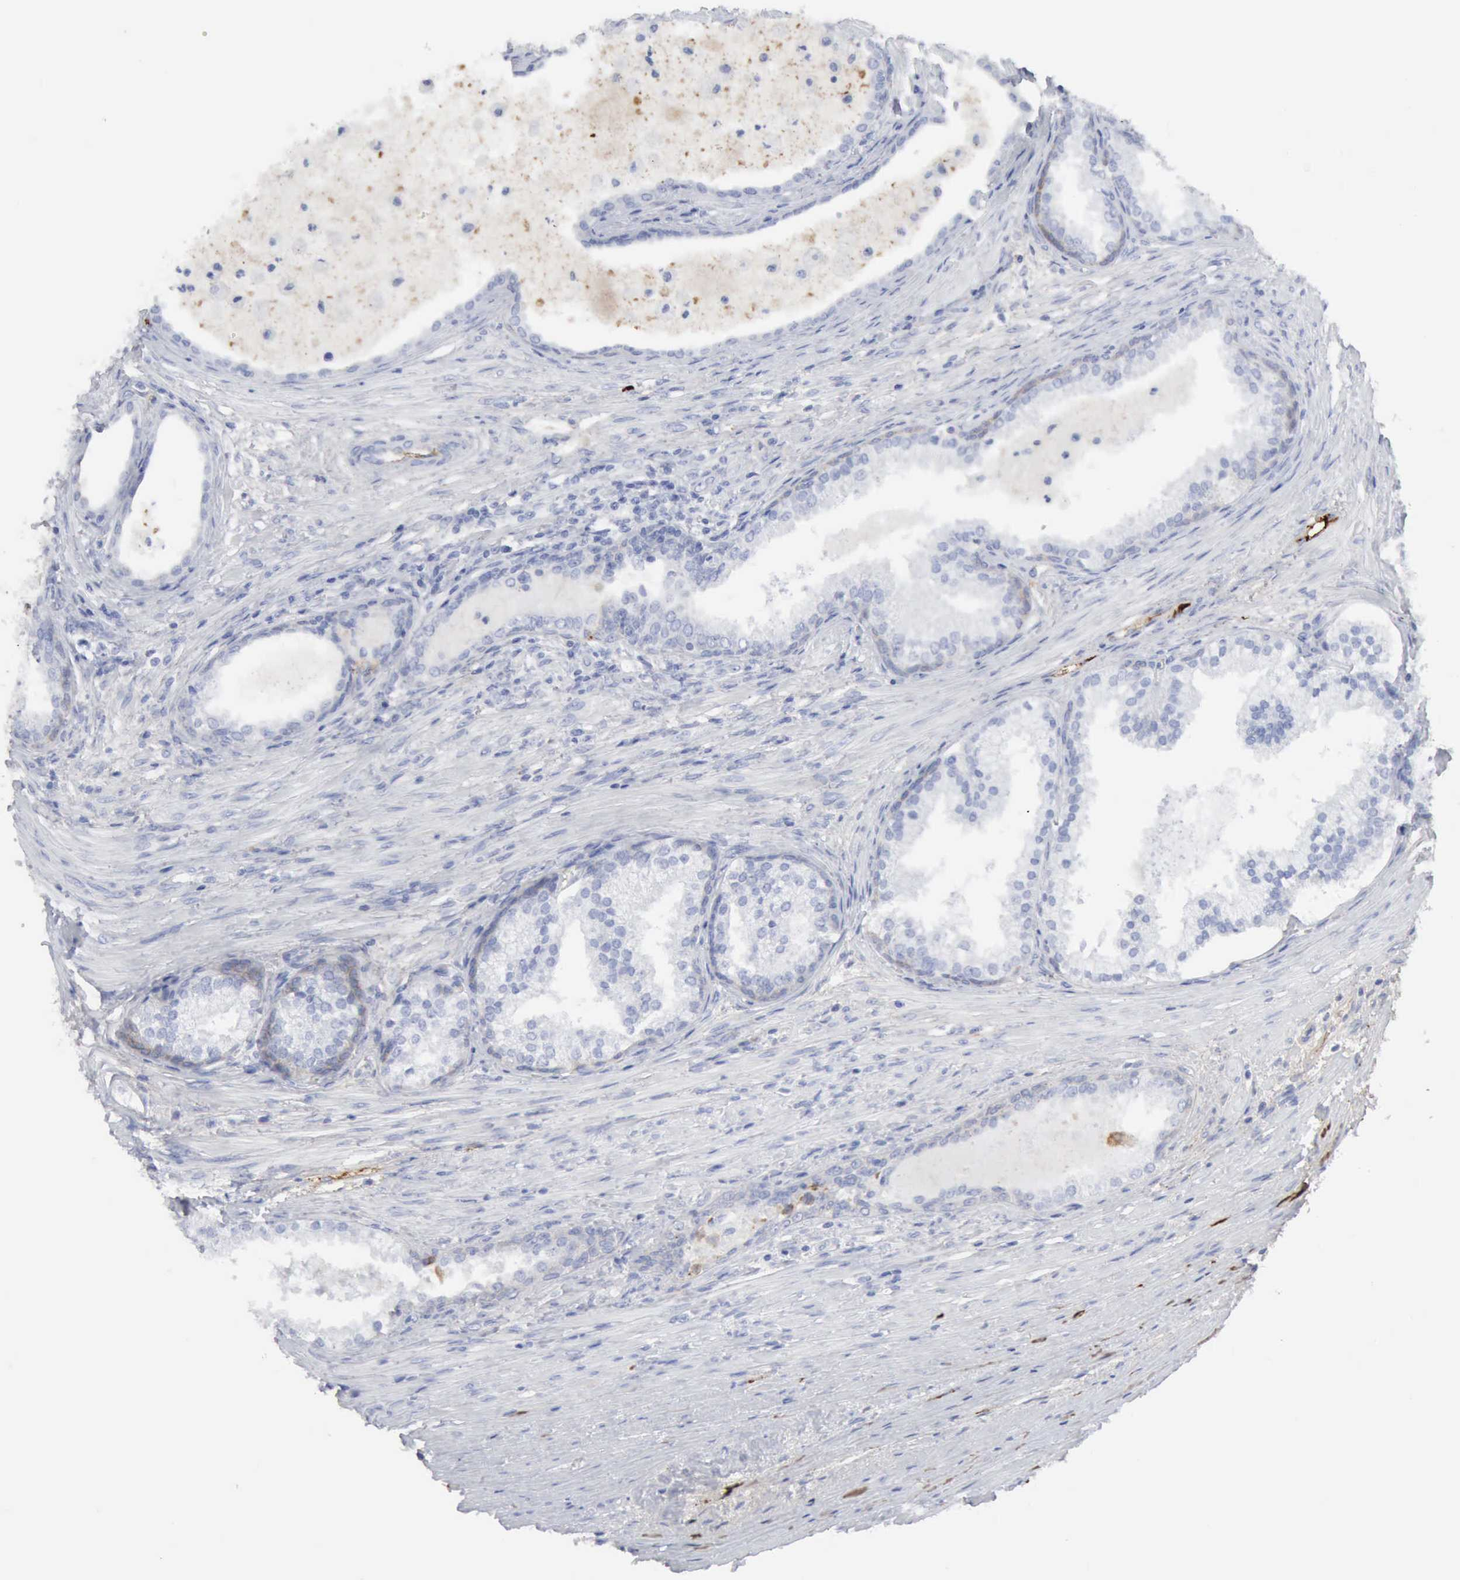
{"staining": {"intensity": "negative", "quantity": "none", "location": "none"}, "tissue": "prostate cancer", "cell_type": "Tumor cells", "image_type": "cancer", "snomed": [{"axis": "morphology", "description": "Adenocarcinoma, Medium grade"}, {"axis": "topography", "description": "Prostate"}], "caption": "Prostate cancer stained for a protein using immunohistochemistry demonstrates no staining tumor cells.", "gene": "C4BPA", "patient": {"sex": "male", "age": 70}}